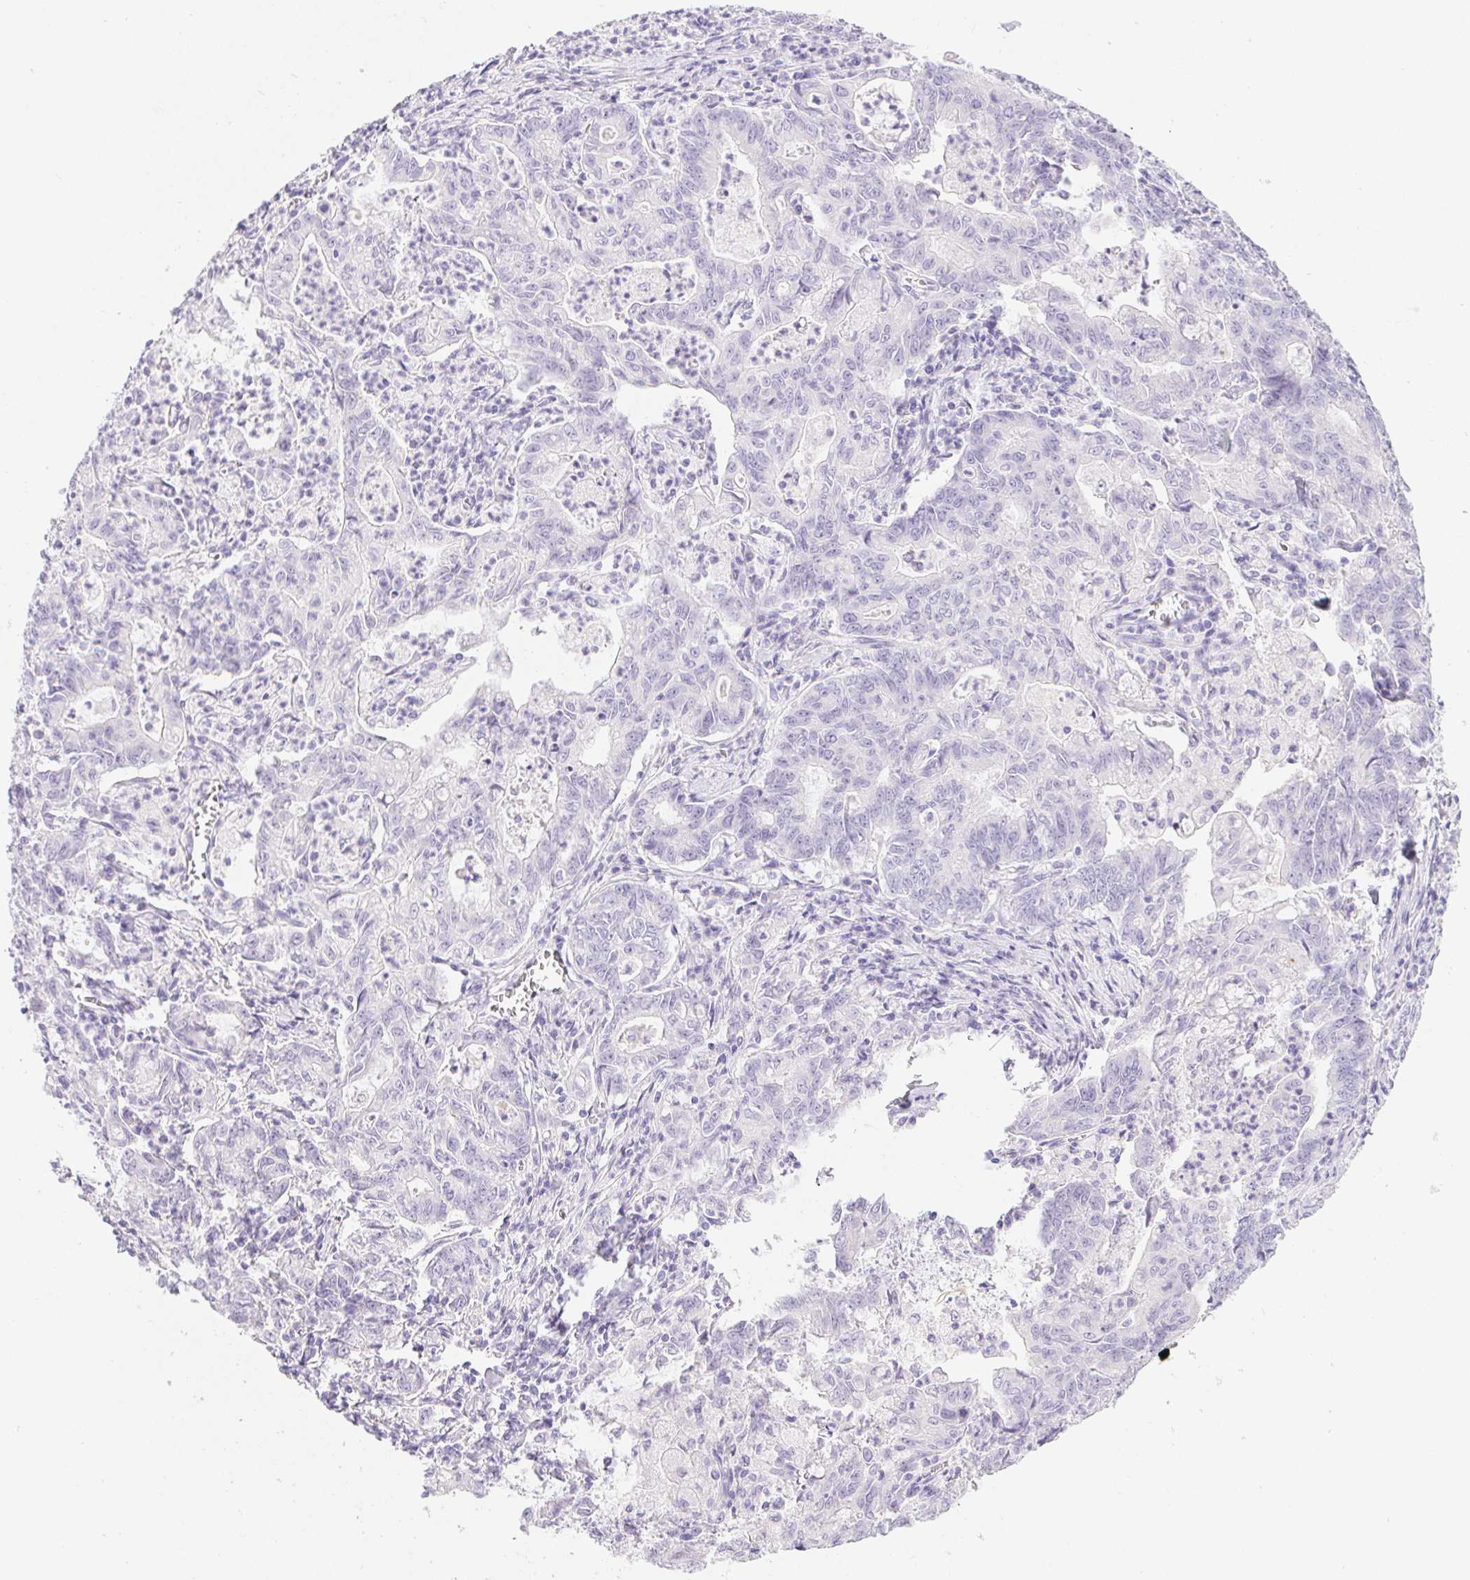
{"staining": {"intensity": "negative", "quantity": "none", "location": "none"}, "tissue": "stomach cancer", "cell_type": "Tumor cells", "image_type": "cancer", "snomed": [{"axis": "morphology", "description": "Adenocarcinoma, NOS"}, {"axis": "topography", "description": "Stomach, upper"}], "caption": "Photomicrograph shows no protein staining in tumor cells of adenocarcinoma (stomach) tissue.", "gene": "PNLIP", "patient": {"sex": "female", "age": 79}}